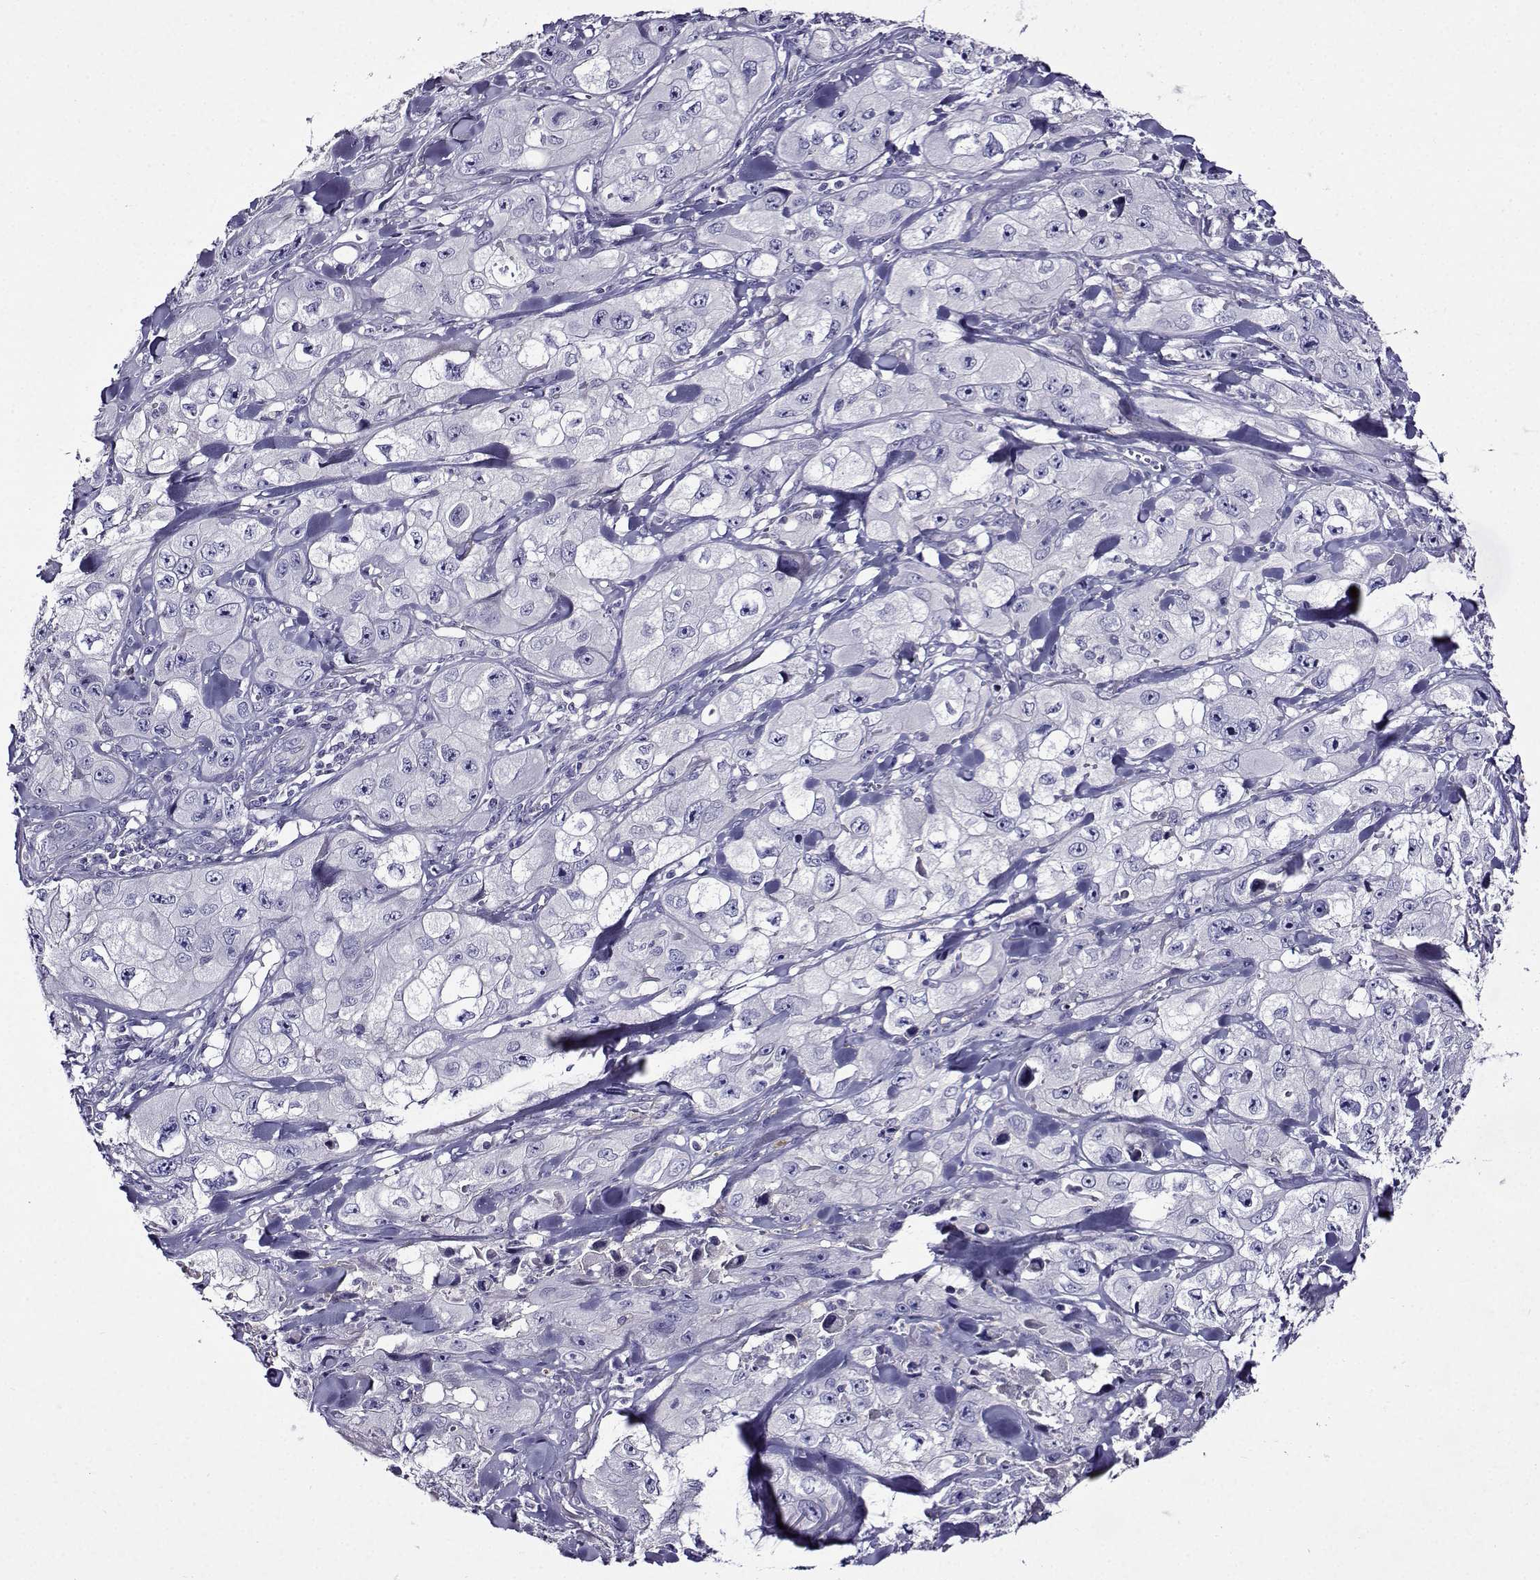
{"staining": {"intensity": "negative", "quantity": "none", "location": "none"}, "tissue": "skin cancer", "cell_type": "Tumor cells", "image_type": "cancer", "snomed": [{"axis": "morphology", "description": "Squamous cell carcinoma, NOS"}, {"axis": "topography", "description": "Skin"}, {"axis": "topography", "description": "Subcutis"}], "caption": "Immunohistochemical staining of human skin cancer (squamous cell carcinoma) exhibits no significant positivity in tumor cells.", "gene": "TMEM266", "patient": {"sex": "male", "age": 73}}